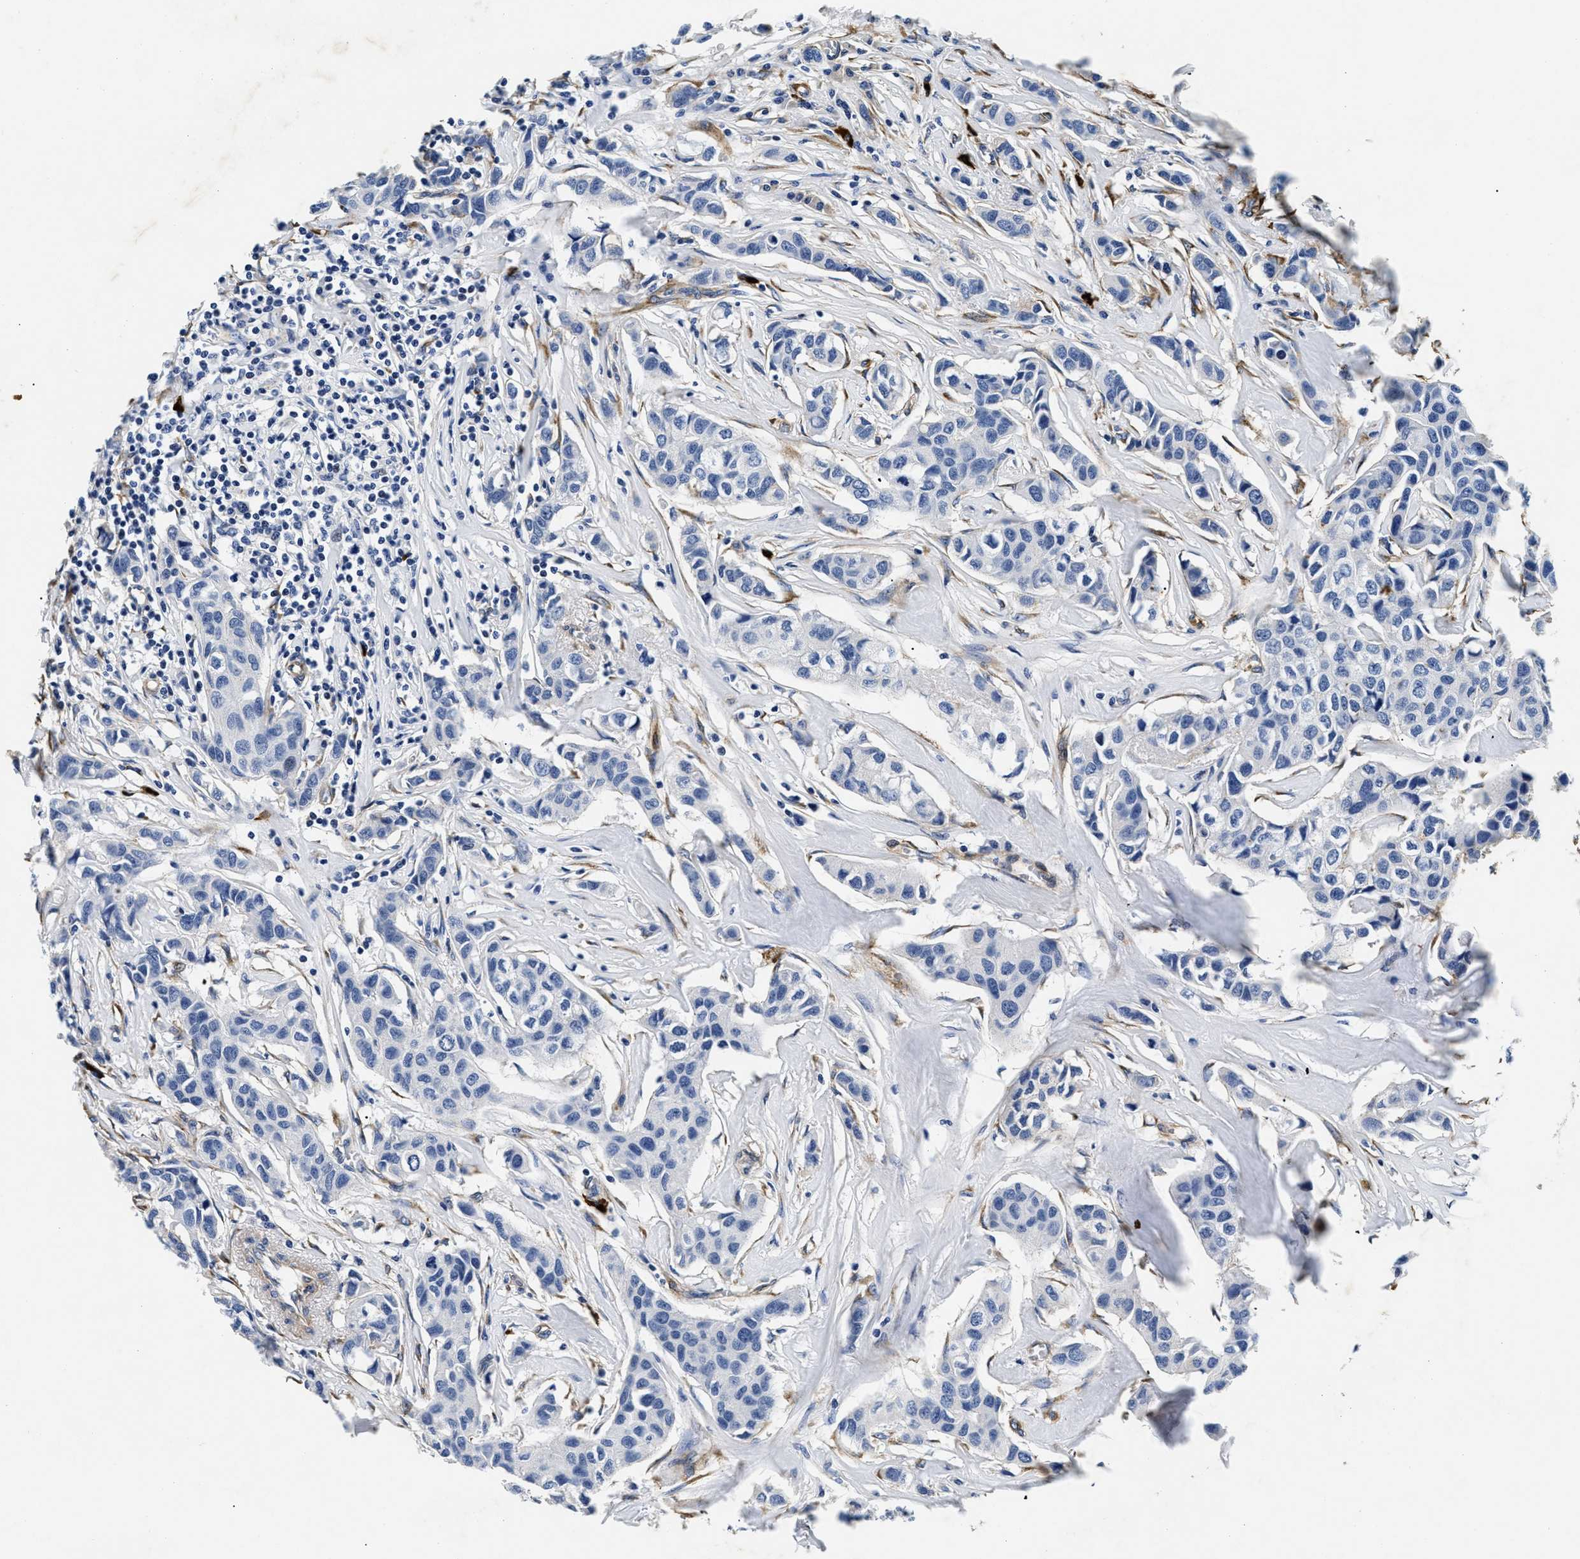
{"staining": {"intensity": "negative", "quantity": "none", "location": "none"}, "tissue": "breast cancer", "cell_type": "Tumor cells", "image_type": "cancer", "snomed": [{"axis": "morphology", "description": "Duct carcinoma"}, {"axis": "topography", "description": "Breast"}], "caption": "IHC of human breast cancer exhibits no positivity in tumor cells. Brightfield microscopy of IHC stained with DAB (brown) and hematoxylin (blue), captured at high magnification.", "gene": "LAMA3", "patient": {"sex": "female", "age": 80}}